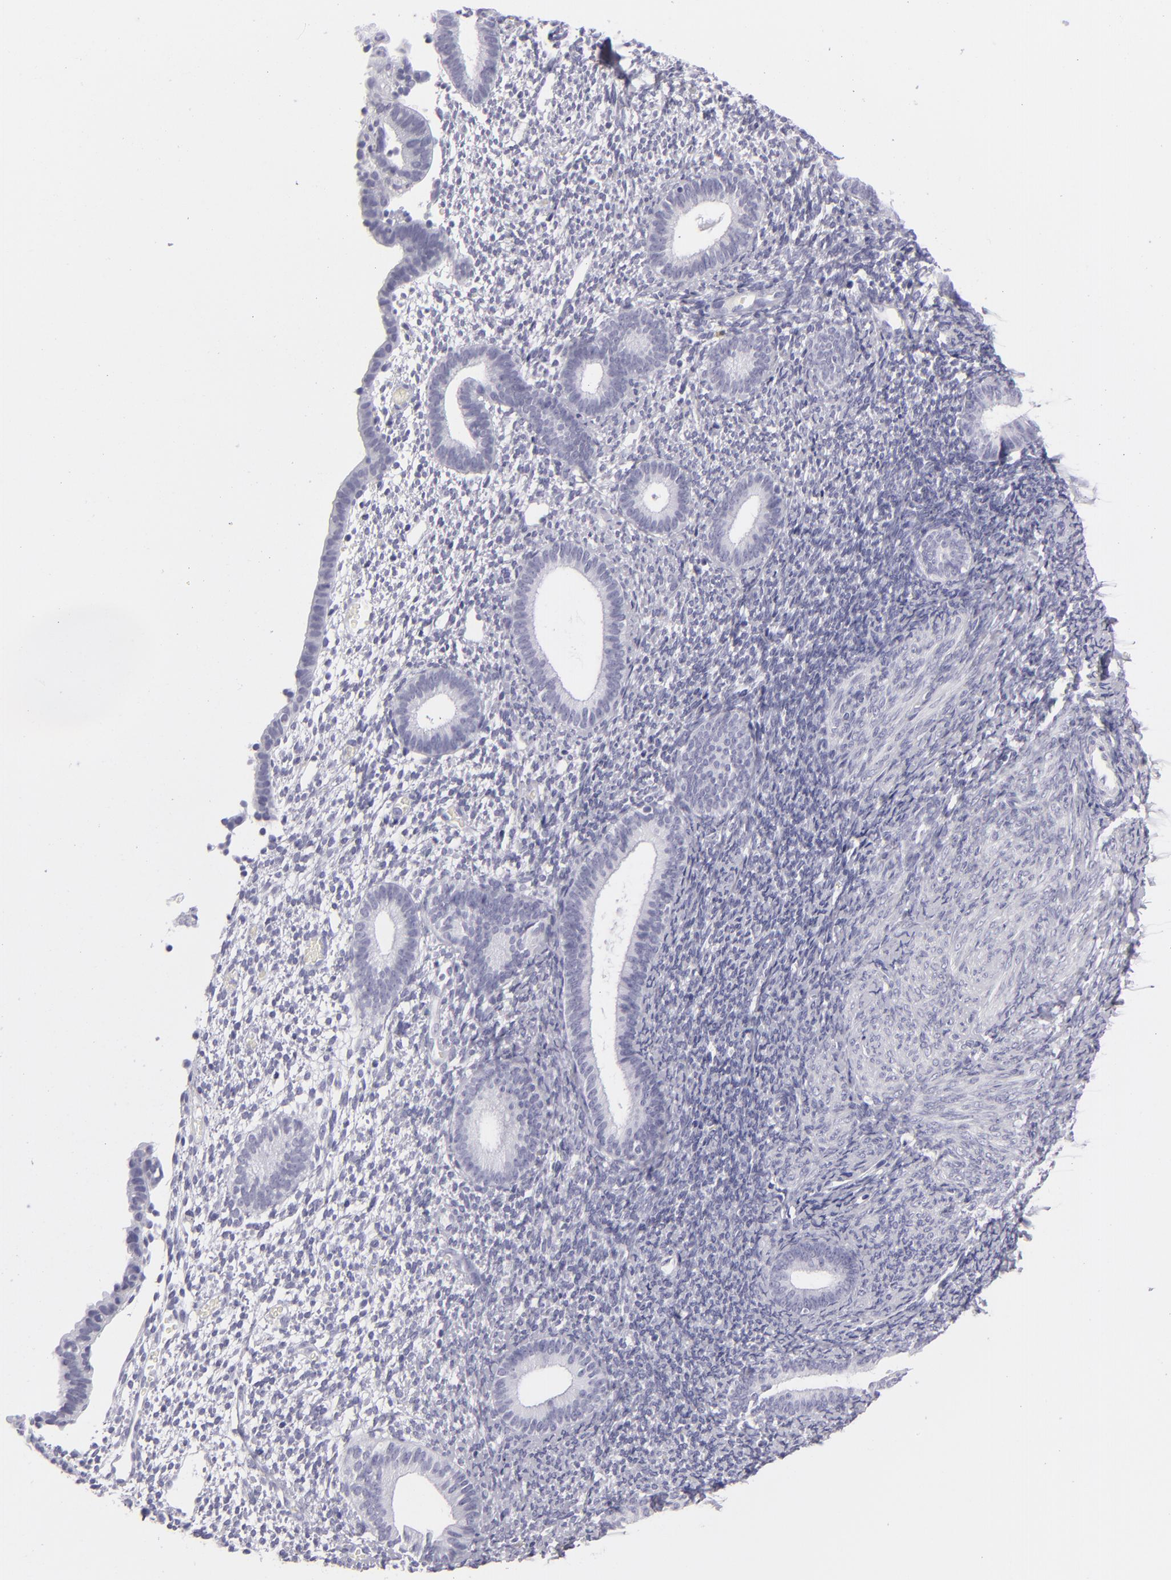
{"staining": {"intensity": "negative", "quantity": "none", "location": "none"}, "tissue": "endometrium", "cell_type": "Cells in endometrial stroma", "image_type": "normal", "snomed": [{"axis": "morphology", "description": "Normal tissue, NOS"}, {"axis": "topography", "description": "Smooth muscle"}, {"axis": "topography", "description": "Endometrium"}], "caption": "Human endometrium stained for a protein using immunohistochemistry (IHC) reveals no expression in cells in endometrial stroma.", "gene": "VIL1", "patient": {"sex": "female", "age": 57}}